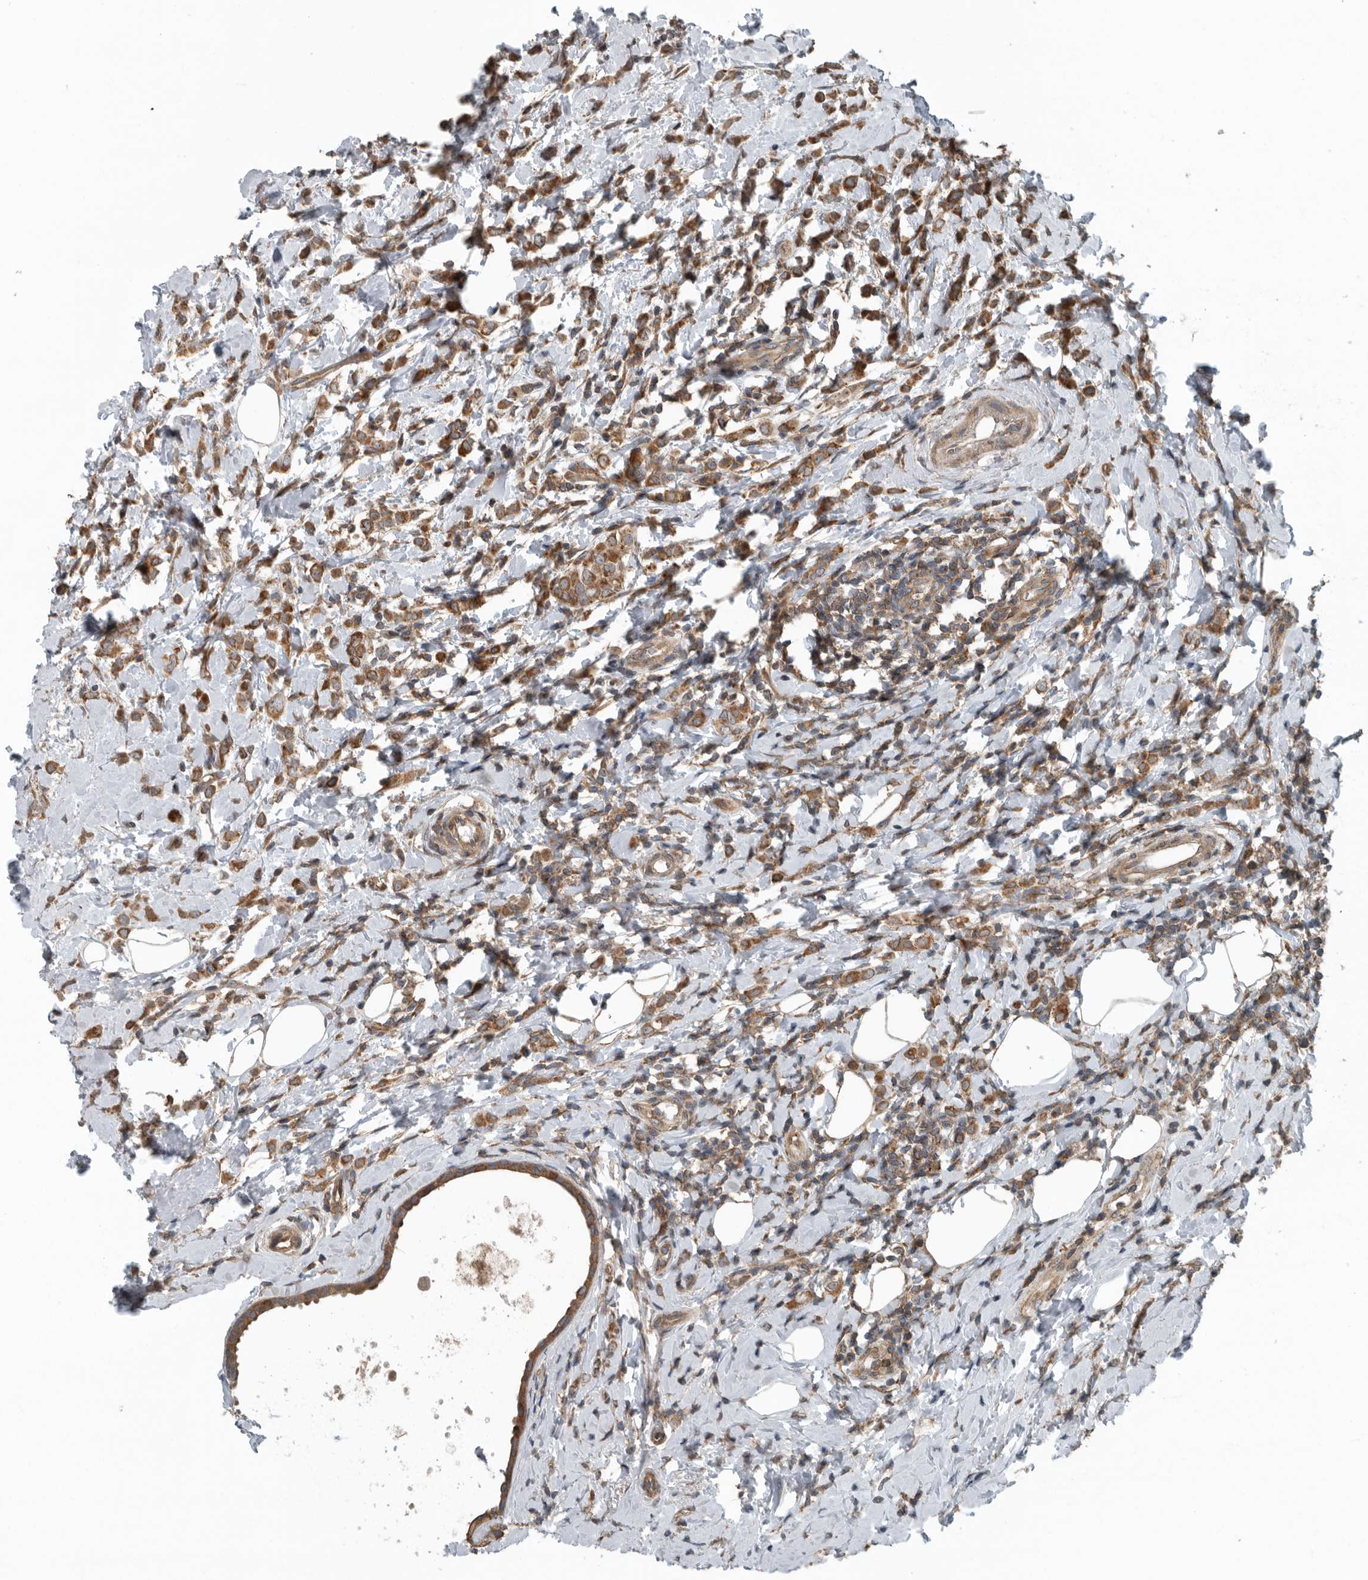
{"staining": {"intensity": "moderate", "quantity": ">75%", "location": "cytoplasmic/membranous"}, "tissue": "breast cancer", "cell_type": "Tumor cells", "image_type": "cancer", "snomed": [{"axis": "morphology", "description": "Lobular carcinoma"}, {"axis": "topography", "description": "Breast"}], "caption": "The immunohistochemical stain shows moderate cytoplasmic/membranous expression in tumor cells of lobular carcinoma (breast) tissue.", "gene": "AMFR", "patient": {"sex": "female", "age": 47}}